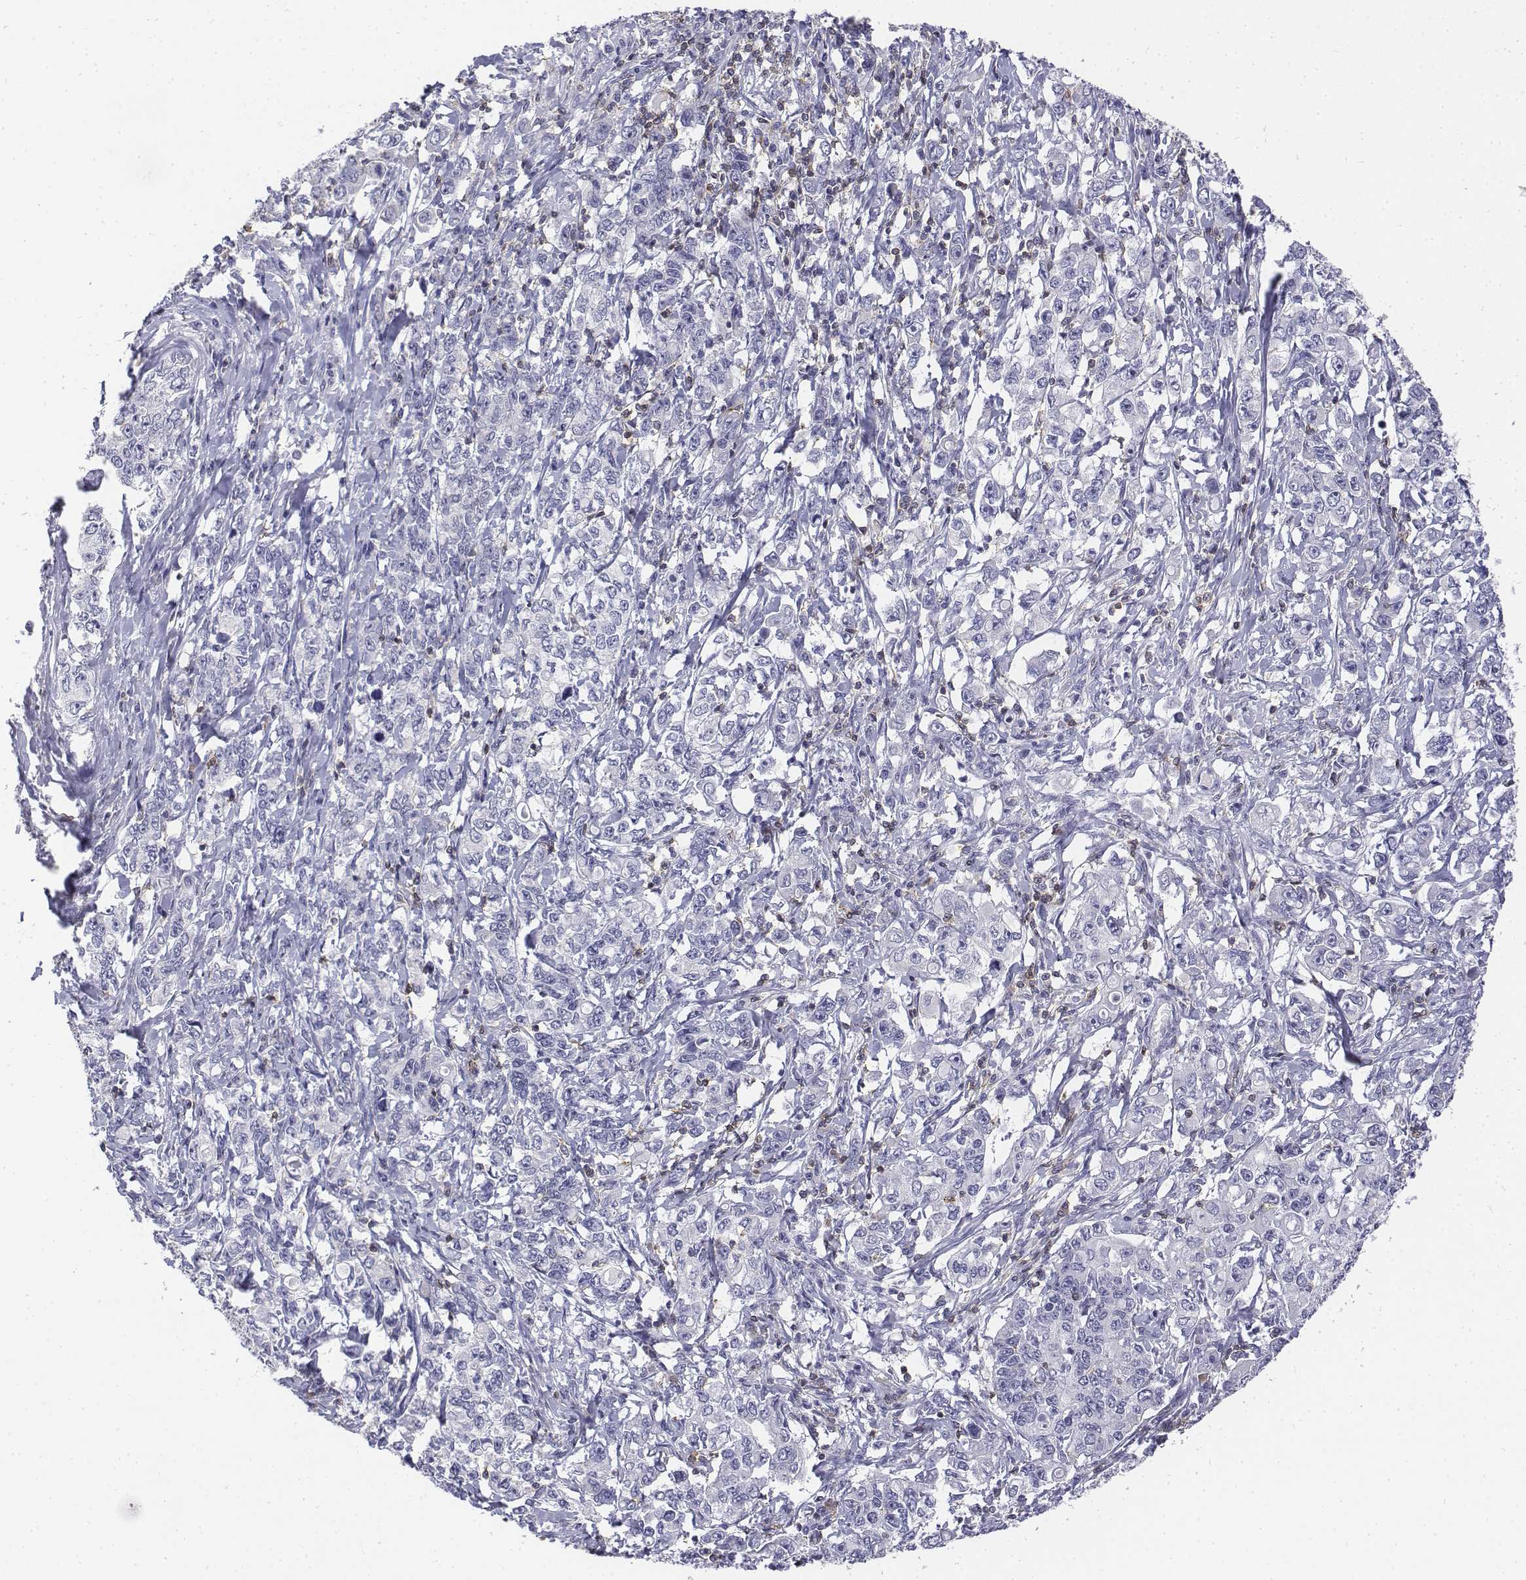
{"staining": {"intensity": "negative", "quantity": "none", "location": "none"}, "tissue": "stomach cancer", "cell_type": "Tumor cells", "image_type": "cancer", "snomed": [{"axis": "morphology", "description": "Adenocarcinoma, NOS"}, {"axis": "topography", "description": "Stomach, lower"}], "caption": "Tumor cells are negative for brown protein staining in adenocarcinoma (stomach).", "gene": "CD3E", "patient": {"sex": "female", "age": 72}}